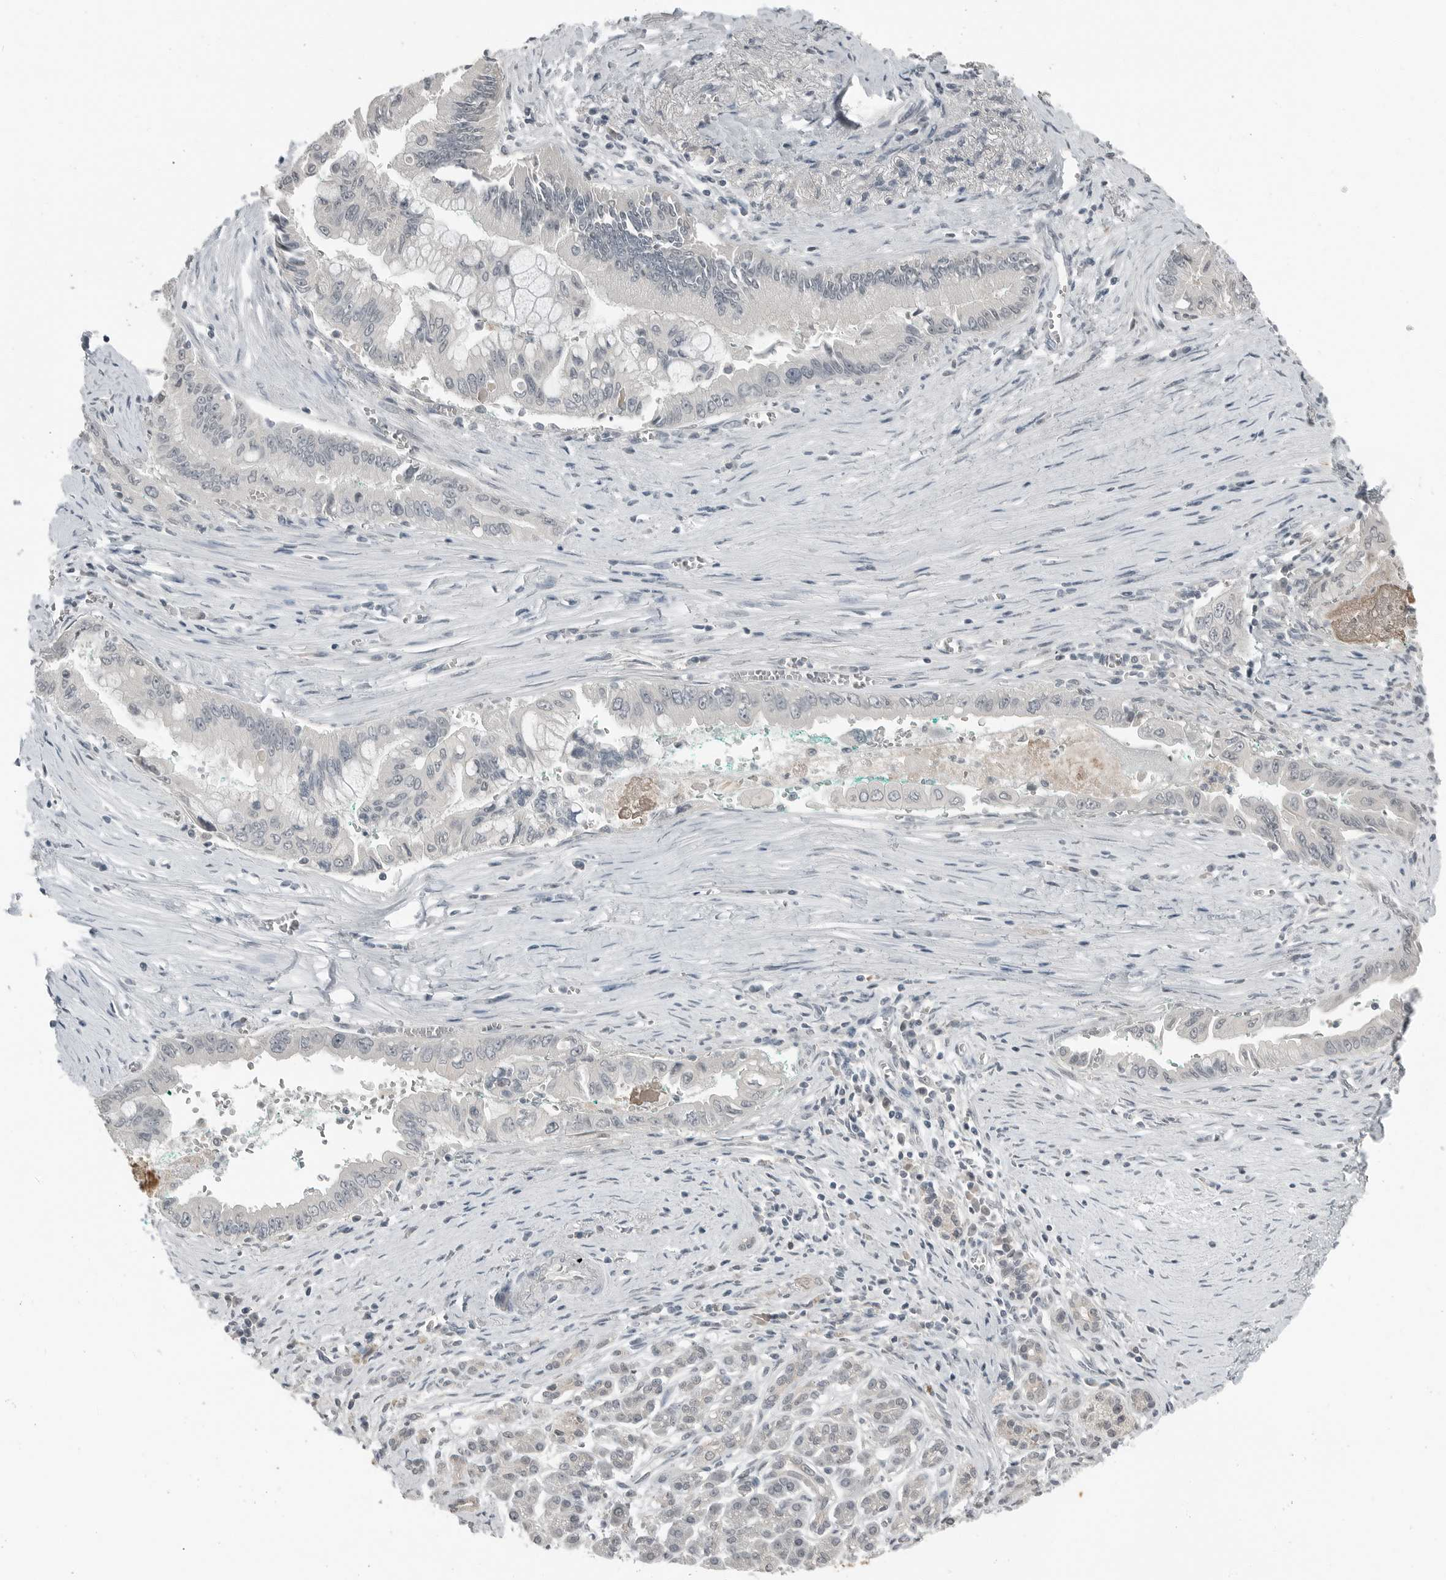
{"staining": {"intensity": "negative", "quantity": "none", "location": "none"}, "tissue": "pancreatic cancer", "cell_type": "Tumor cells", "image_type": "cancer", "snomed": [{"axis": "morphology", "description": "Adenocarcinoma, NOS"}, {"axis": "topography", "description": "Pancreas"}], "caption": "High magnification brightfield microscopy of pancreatic cancer stained with DAB (brown) and counterstained with hematoxylin (blue): tumor cells show no significant staining. (DAB (3,3'-diaminobenzidine) immunohistochemistry, high magnification).", "gene": "KYAT1", "patient": {"sex": "male", "age": 78}}